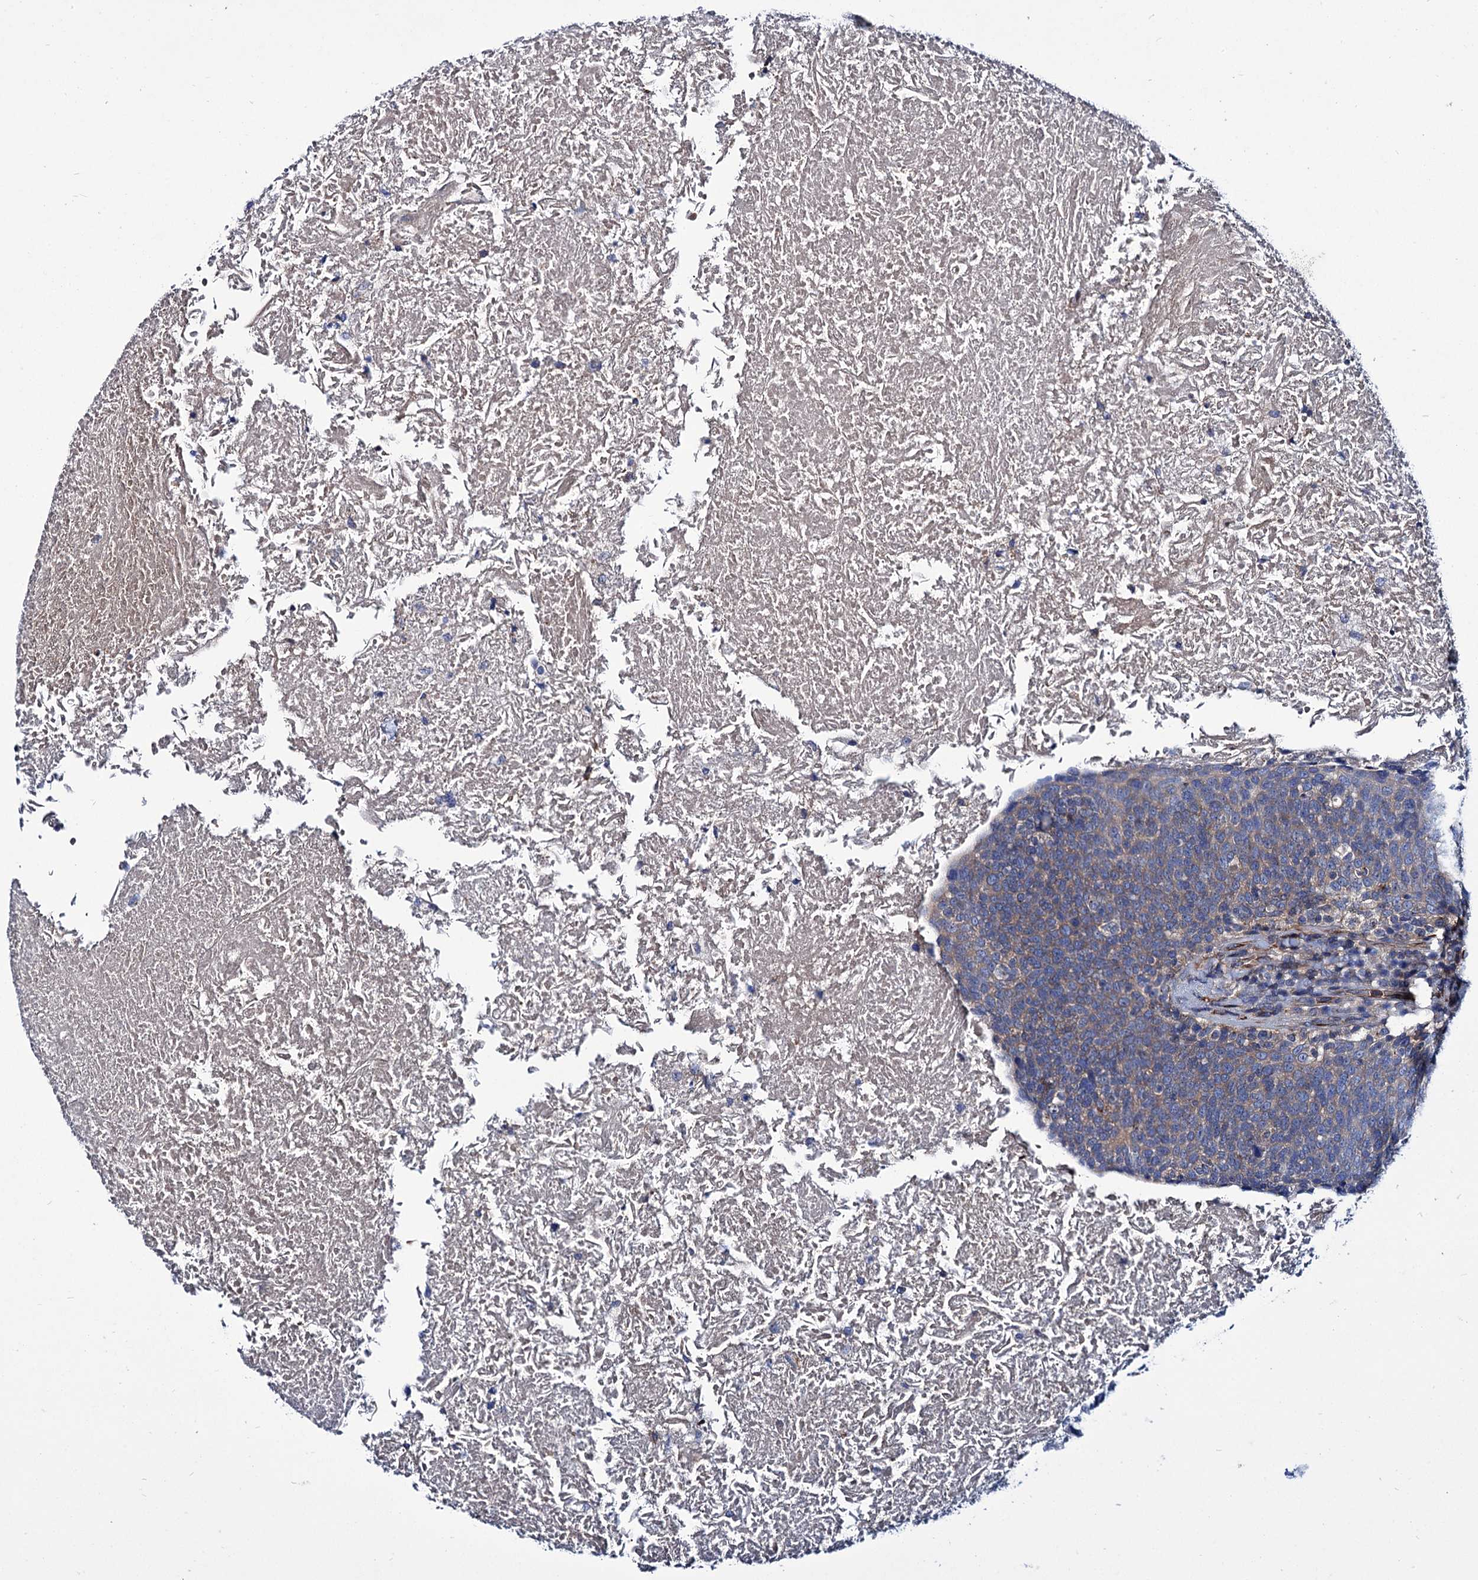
{"staining": {"intensity": "weak", "quantity": ">75%", "location": "cytoplasmic/membranous"}, "tissue": "head and neck cancer", "cell_type": "Tumor cells", "image_type": "cancer", "snomed": [{"axis": "morphology", "description": "Squamous cell carcinoma, NOS"}, {"axis": "morphology", "description": "Squamous cell carcinoma, metastatic, NOS"}, {"axis": "topography", "description": "Lymph node"}, {"axis": "topography", "description": "Head-Neck"}], "caption": "Weak cytoplasmic/membranous protein positivity is identified in approximately >75% of tumor cells in head and neck squamous cell carcinoma.", "gene": "AXL", "patient": {"sex": "male", "age": 62}}